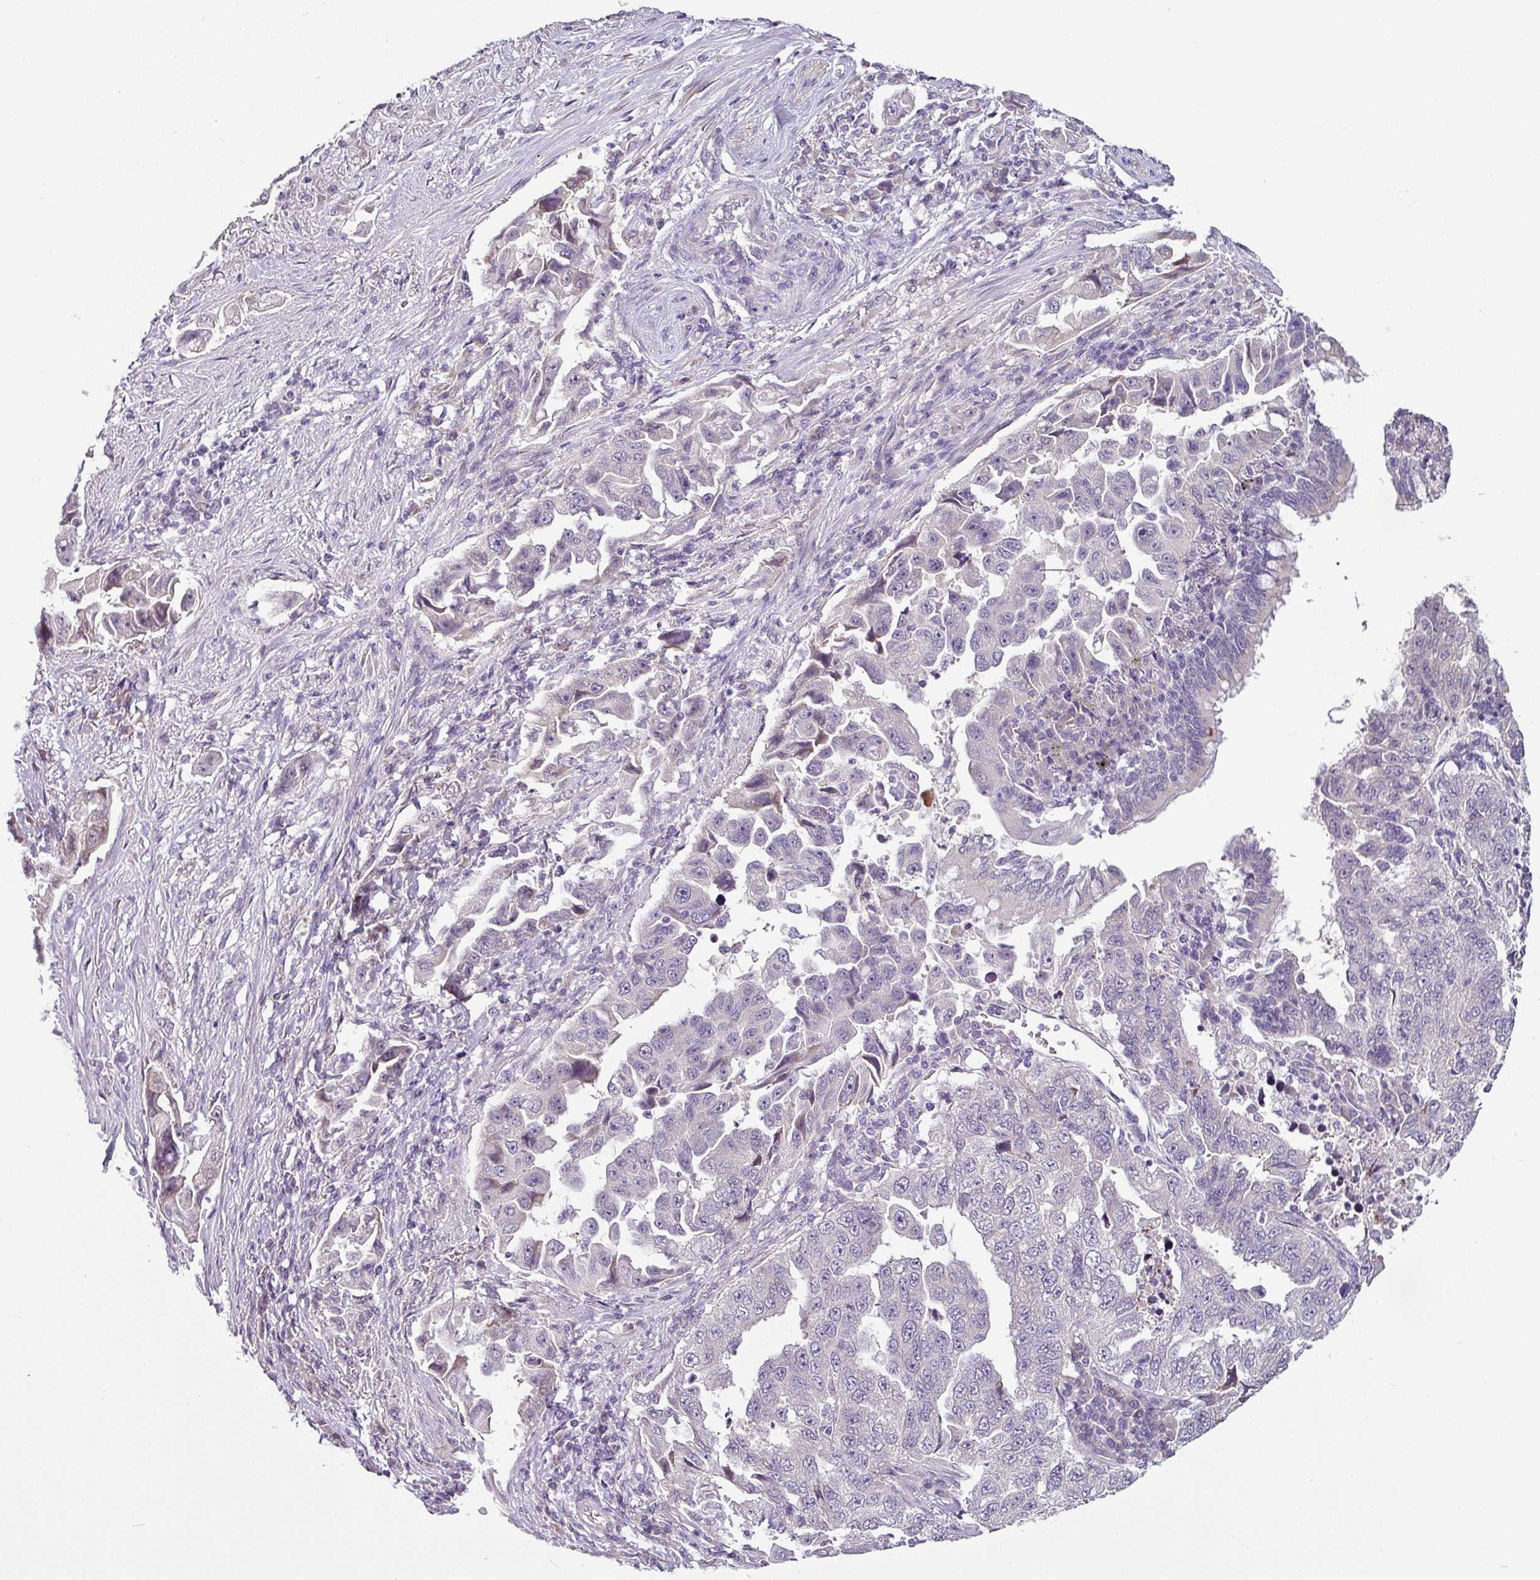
{"staining": {"intensity": "negative", "quantity": "none", "location": "none"}, "tissue": "lung cancer", "cell_type": "Tumor cells", "image_type": "cancer", "snomed": [{"axis": "morphology", "description": "Adenocarcinoma, NOS"}, {"axis": "topography", "description": "Lung"}], "caption": "This is a histopathology image of immunohistochemistry (IHC) staining of adenocarcinoma (lung), which shows no expression in tumor cells.", "gene": "OR52D1", "patient": {"sex": "female", "age": 51}}